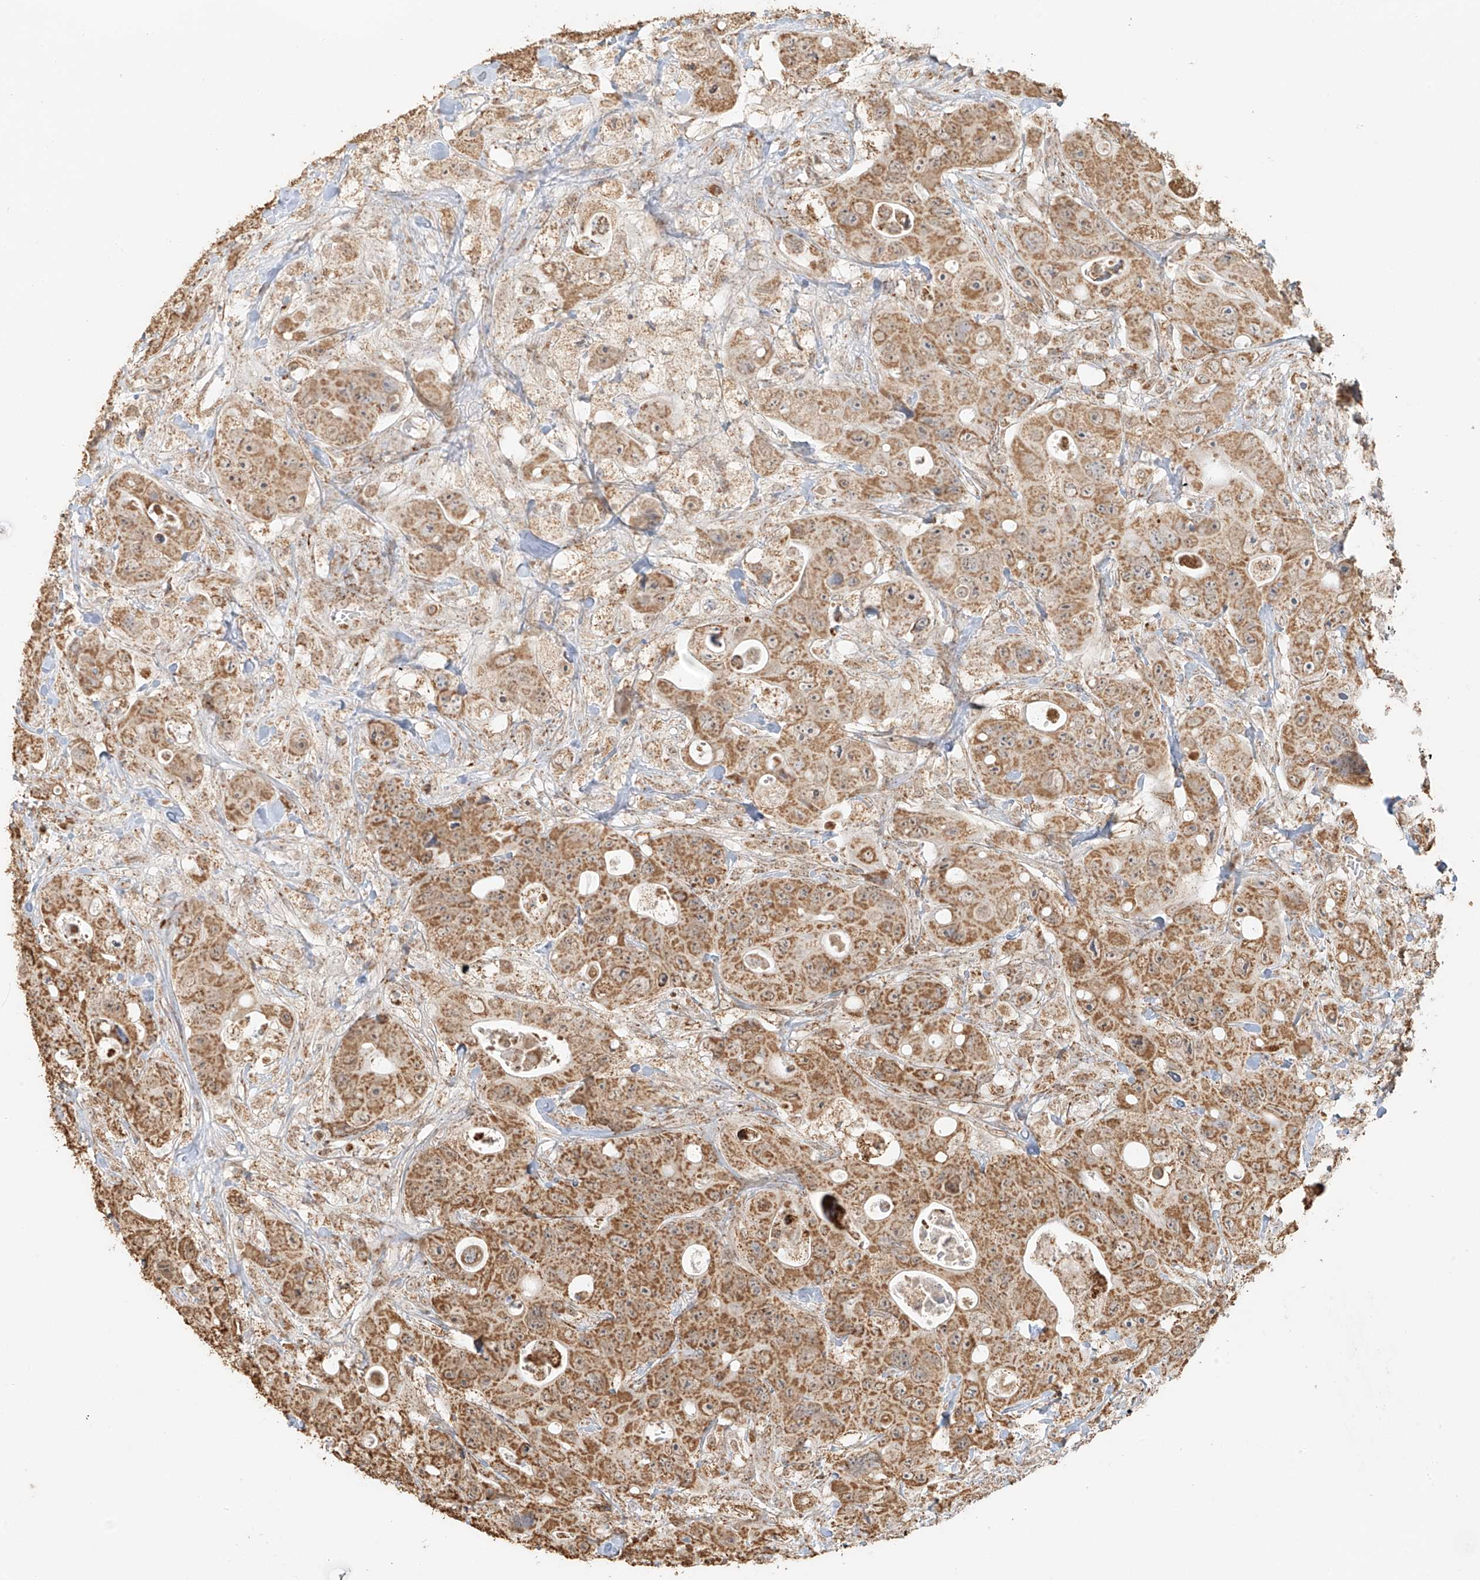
{"staining": {"intensity": "moderate", "quantity": ">75%", "location": "cytoplasmic/membranous"}, "tissue": "colorectal cancer", "cell_type": "Tumor cells", "image_type": "cancer", "snomed": [{"axis": "morphology", "description": "Adenocarcinoma, NOS"}, {"axis": "topography", "description": "Colon"}], "caption": "Colorectal cancer tissue exhibits moderate cytoplasmic/membranous expression in about >75% of tumor cells, visualized by immunohistochemistry.", "gene": "MIPEP", "patient": {"sex": "female", "age": 46}}